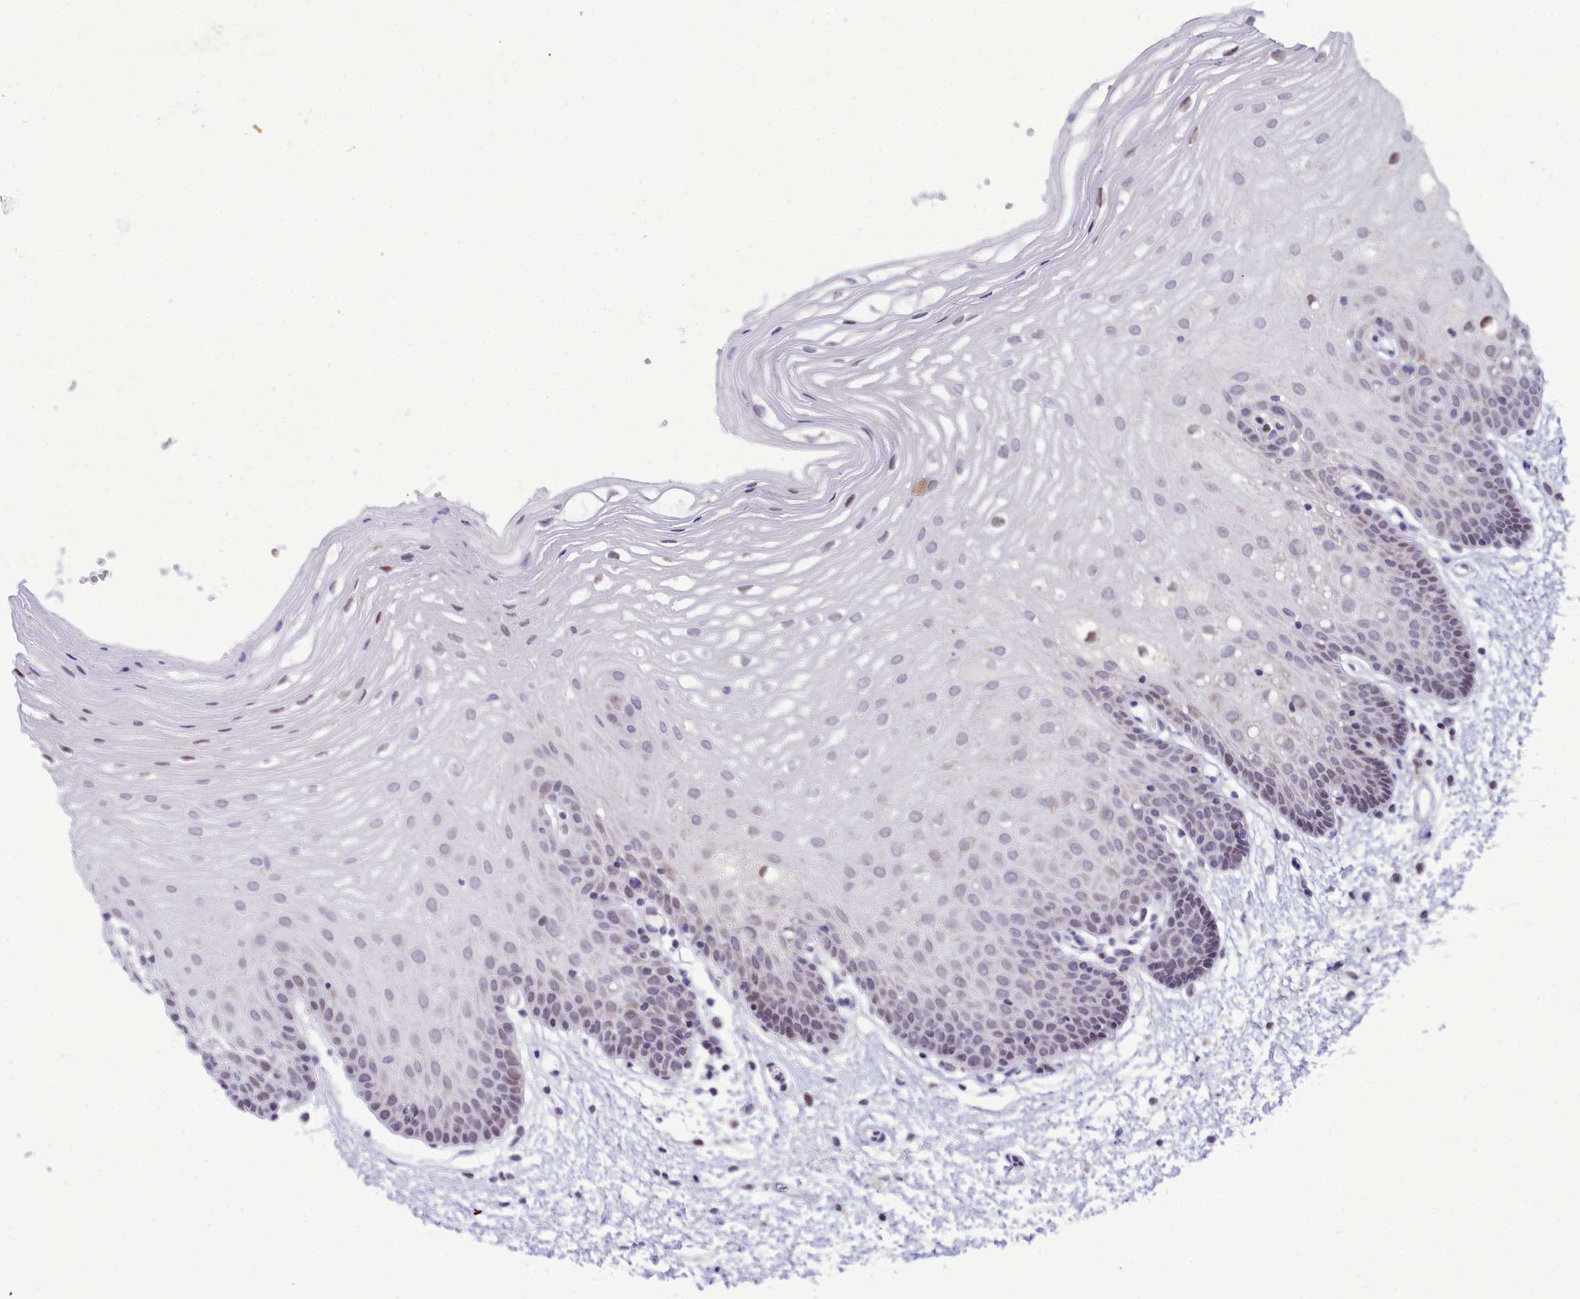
{"staining": {"intensity": "weak", "quantity": "<25%", "location": "nuclear"}, "tissue": "oral mucosa", "cell_type": "Squamous epithelial cells", "image_type": "normal", "snomed": [{"axis": "morphology", "description": "Normal tissue, NOS"}, {"axis": "topography", "description": "Oral tissue"}, {"axis": "topography", "description": "Tounge, NOS"}], "caption": "DAB immunohistochemical staining of unremarkable human oral mucosa reveals no significant staining in squamous epithelial cells. (Immunohistochemistry (ihc), brightfield microscopy, high magnification).", "gene": "POM121L2", "patient": {"sex": "female", "age": 73}}